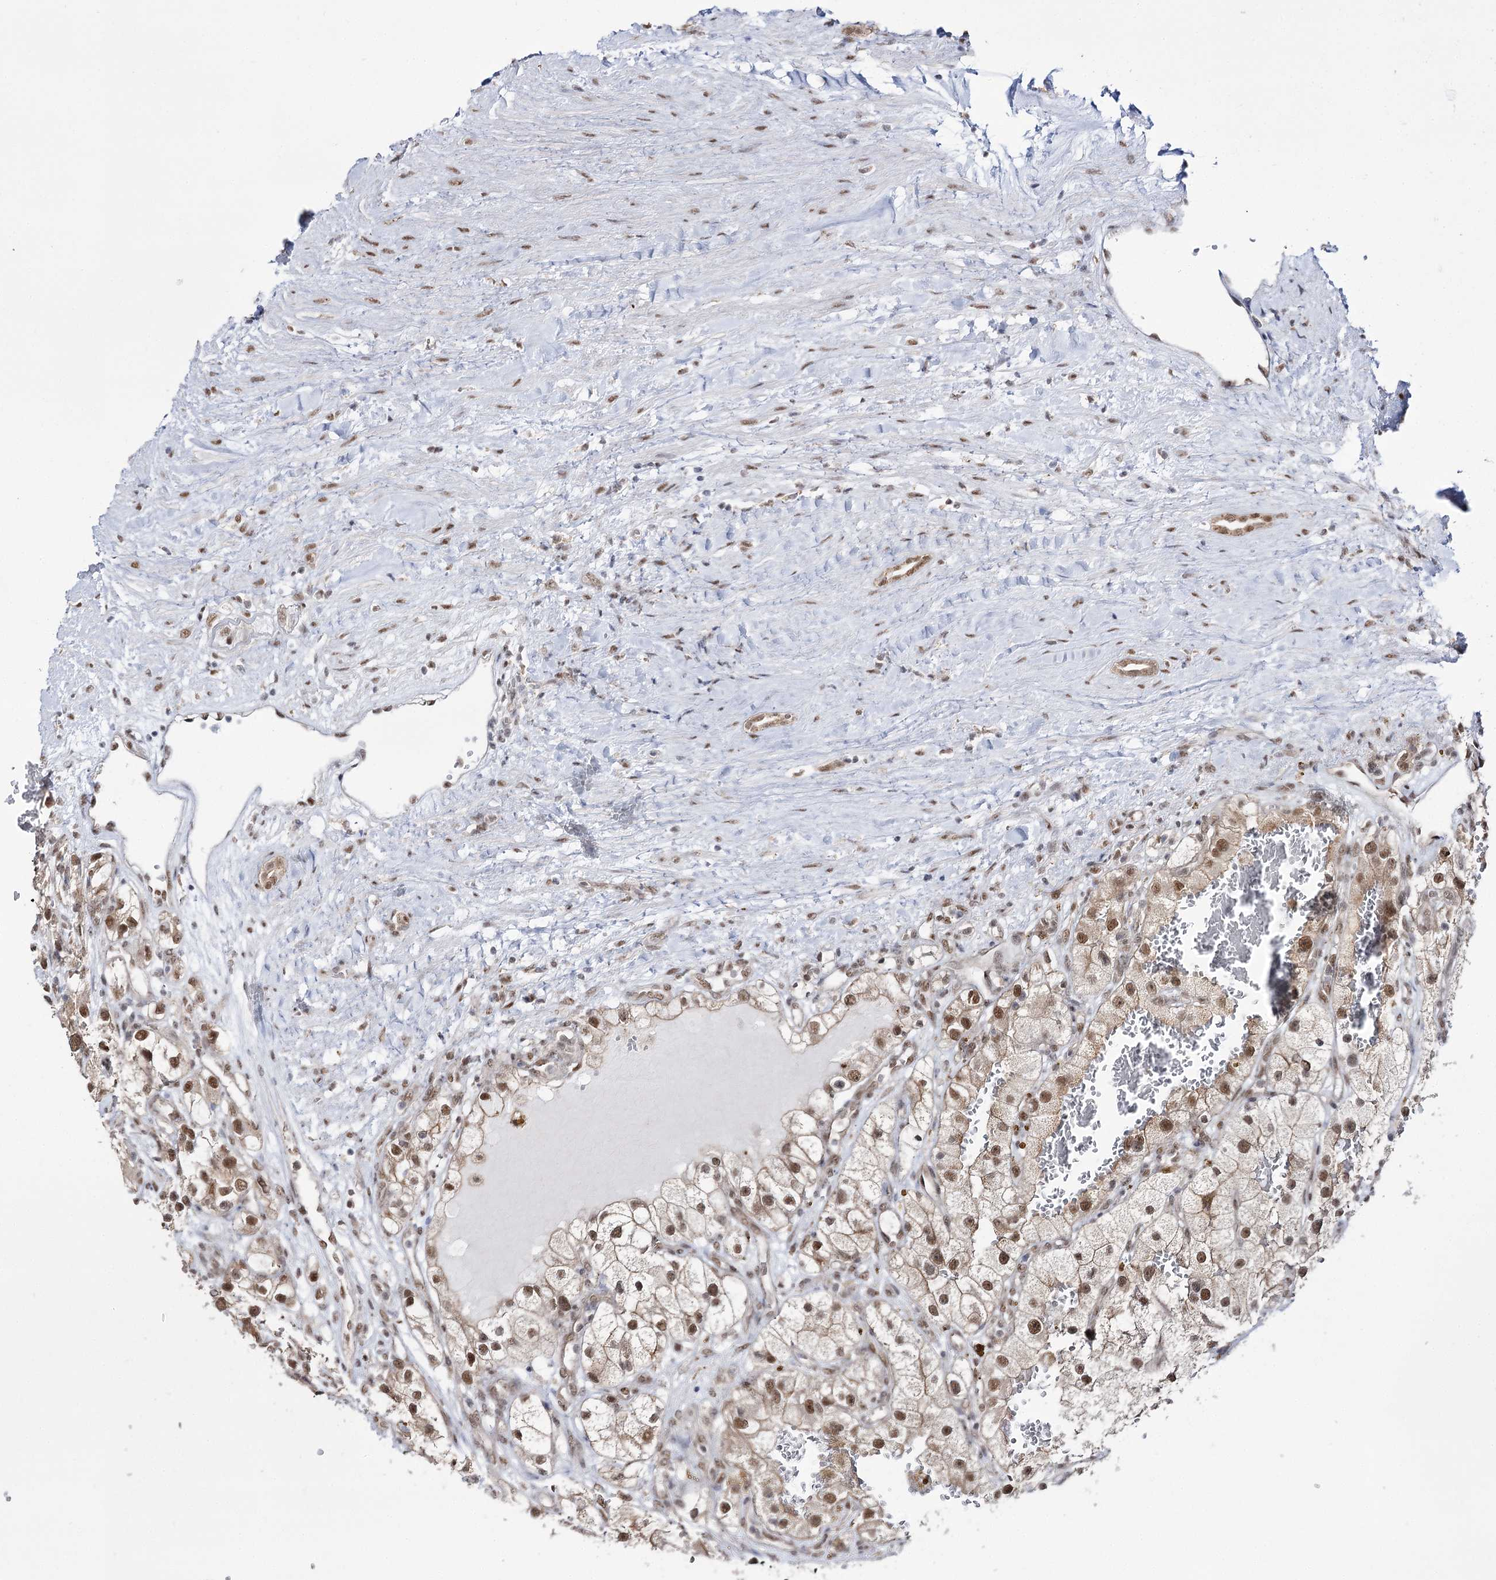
{"staining": {"intensity": "moderate", "quantity": ">75%", "location": "cytoplasmic/membranous,nuclear"}, "tissue": "renal cancer", "cell_type": "Tumor cells", "image_type": "cancer", "snomed": [{"axis": "morphology", "description": "Adenocarcinoma, NOS"}, {"axis": "topography", "description": "Kidney"}], "caption": "Immunohistochemical staining of adenocarcinoma (renal) displays medium levels of moderate cytoplasmic/membranous and nuclear protein staining in about >75% of tumor cells. (IHC, brightfield microscopy, high magnification).", "gene": "VGLL4", "patient": {"sex": "female", "age": 57}}